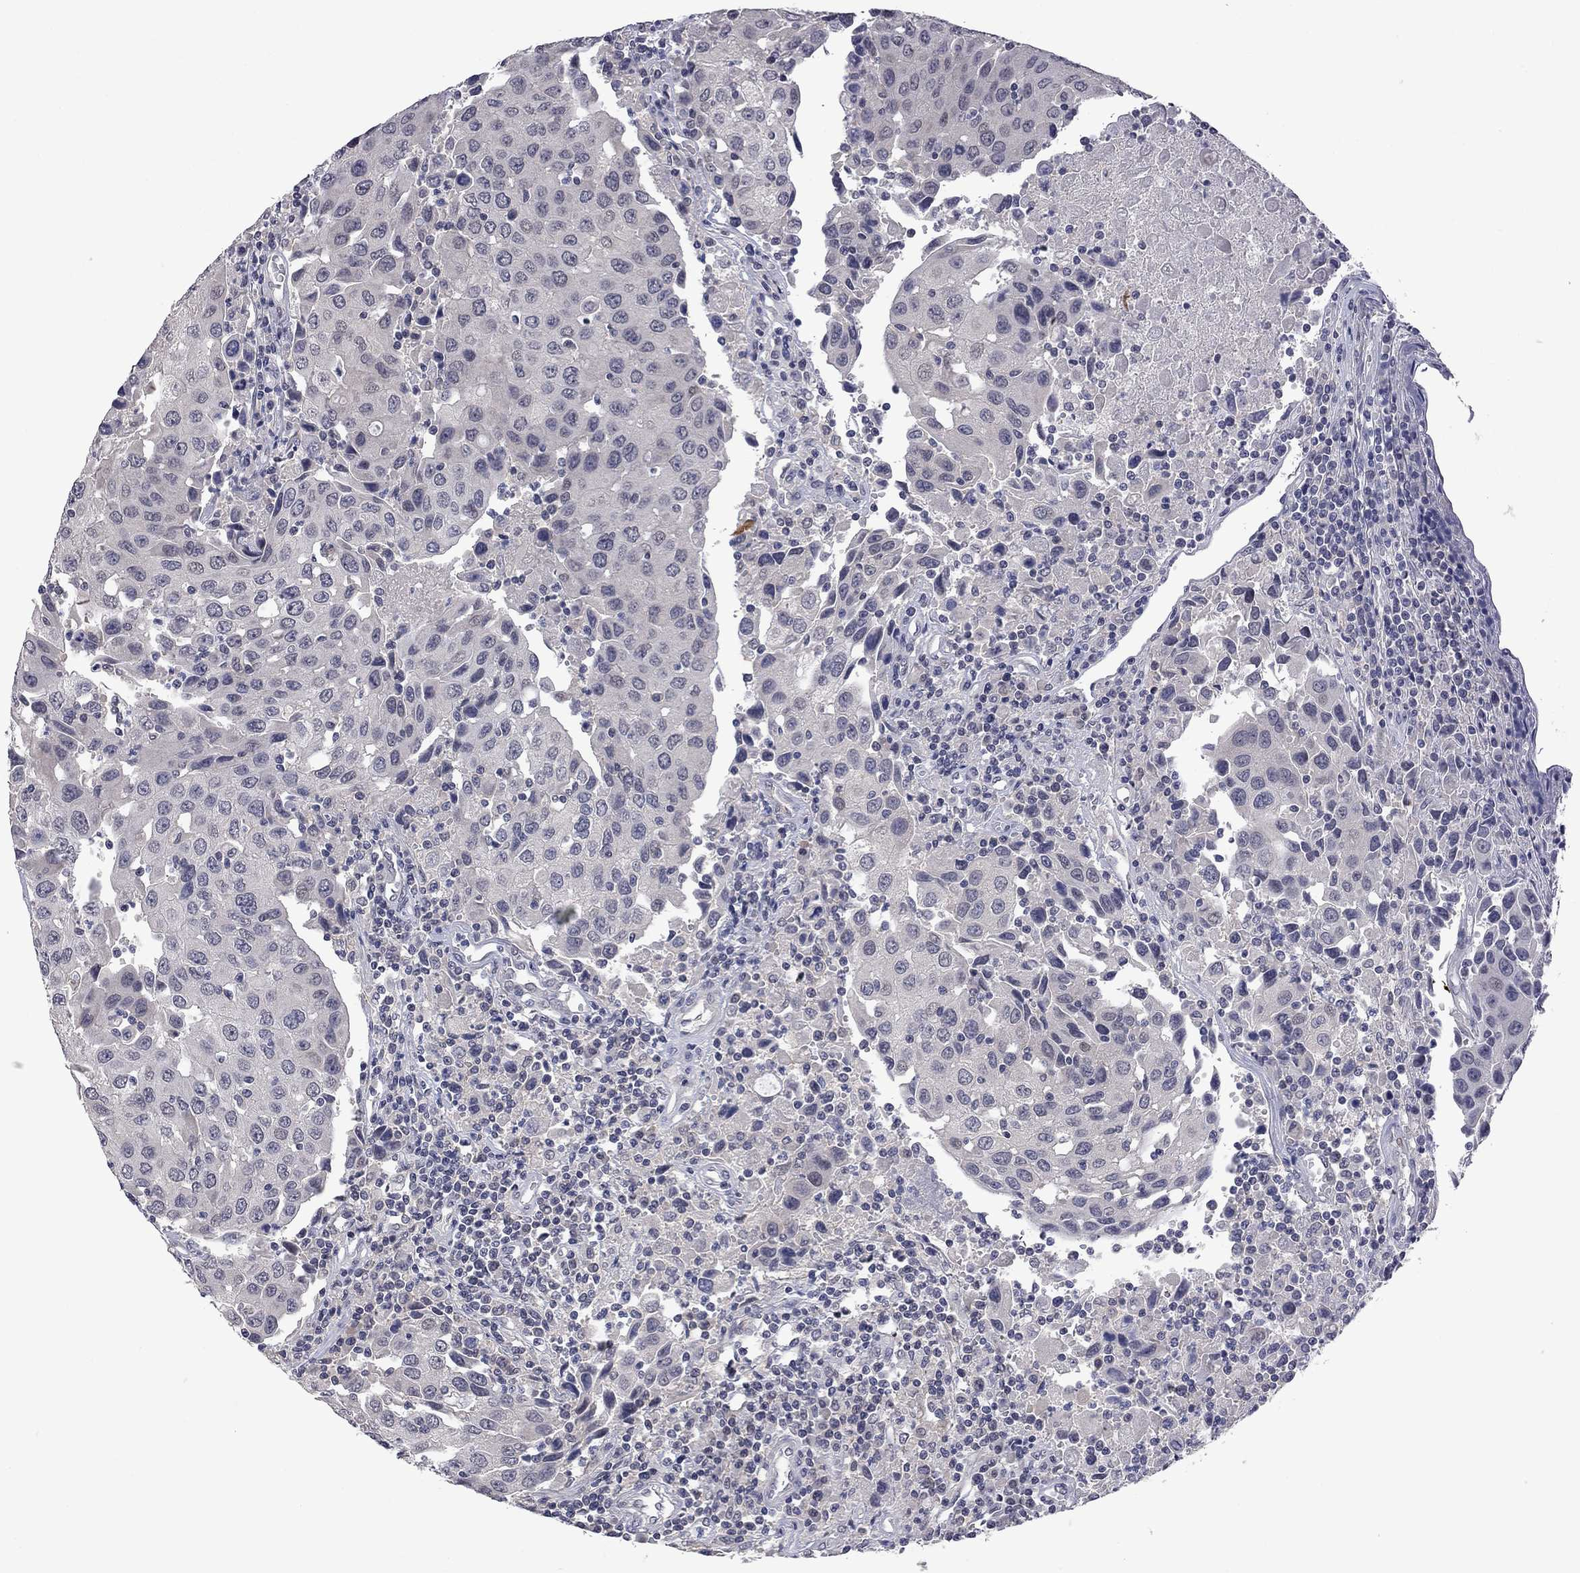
{"staining": {"intensity": "negative", "quantity": "none", "location": "none"}, "tissue": "urothelial cancer", "cell_type": "Tumor cells", "image_type": "cancer", "snomed": [{"axis": "morphology", "description": "Urothelial carcinoma, High grade"}, {"axis": "topography", "description": "Urinary bladder"}], "caption": "Human urothelial cancer stained for a protein using immunohistochemistry (IHC) shows no positivity in tumor cells.", "gene": "FABP12", "patient": {"sex": "female", "age": 85}}